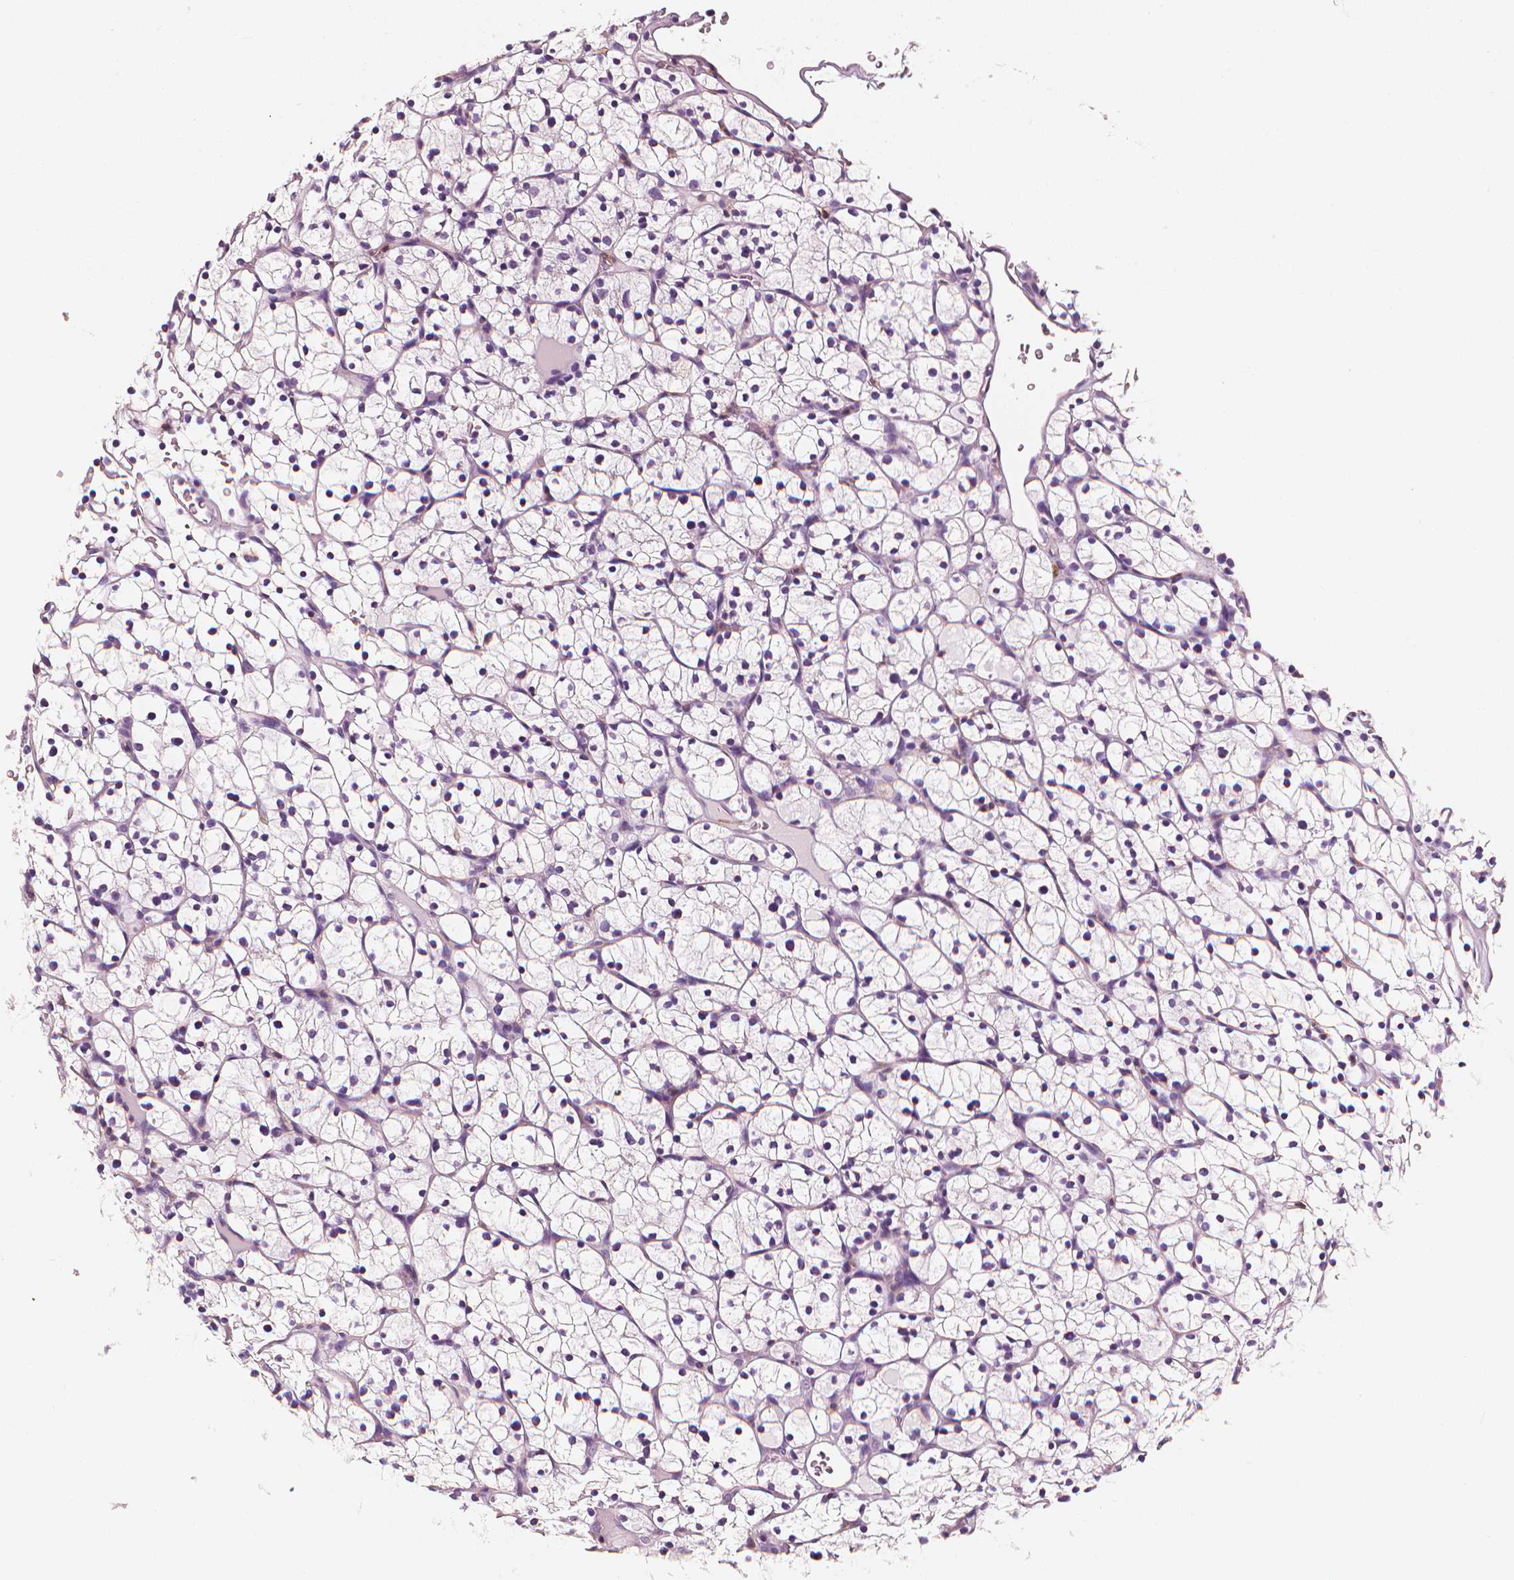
{"staining": {"intensity": "negative", "quantity": "none", "location": "none"}, "tissue": "renal cancer", "cell_type": "Tumor cells", "image_type": "cancer", "snomed": [{"axis": "morphology", "description": "Adenocarcinoma, NOS"}, {"axis": "topography", "description": "Kidney"}], "caption": "This is an immunohistochemistry photomicrograph of human renal cancer. There is no positivity in tumor cells.", "gene": "PTPRC", "patient": {"sex": "female", "age": 64}}